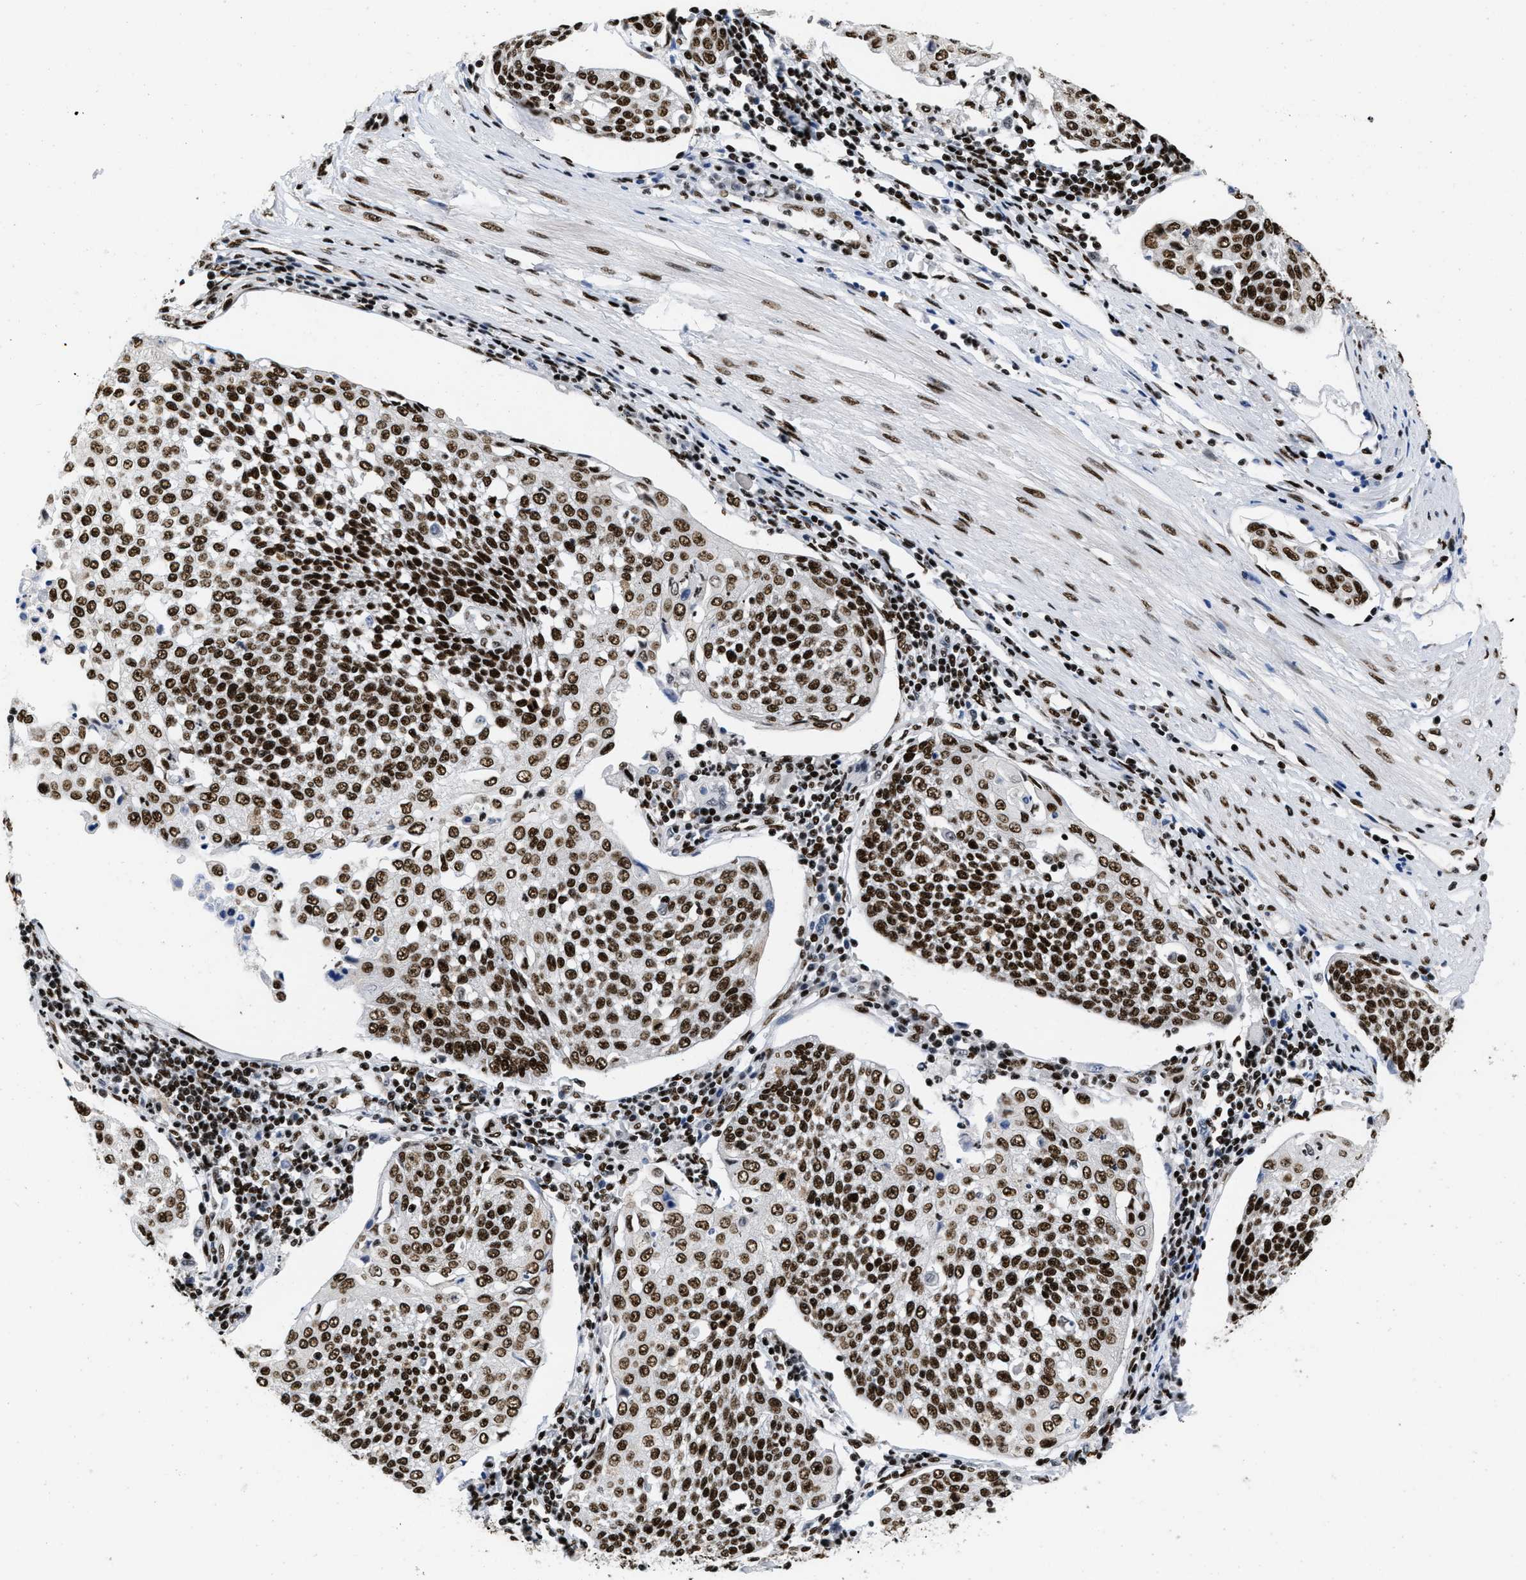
{"staining": {"intensity": "strong", "quantity": ">75%", "location": "nuclear"}, "tissue": "cervical cancer", "cell_type": "Tumor cells", "image_type": "cancer", "snomed": [{"axis": "morphology", "description": "Squamous cell carcinoma, NOS"}, {"axis": "topography", "description": "Cervix"}], "caption": "Squamous cell carcinoma (cervical) stained for a protein exhibits strong nuclear positivity in tumor cells.", "gene": "CREB1", "patient": {"sex": "female", "age": 34}}